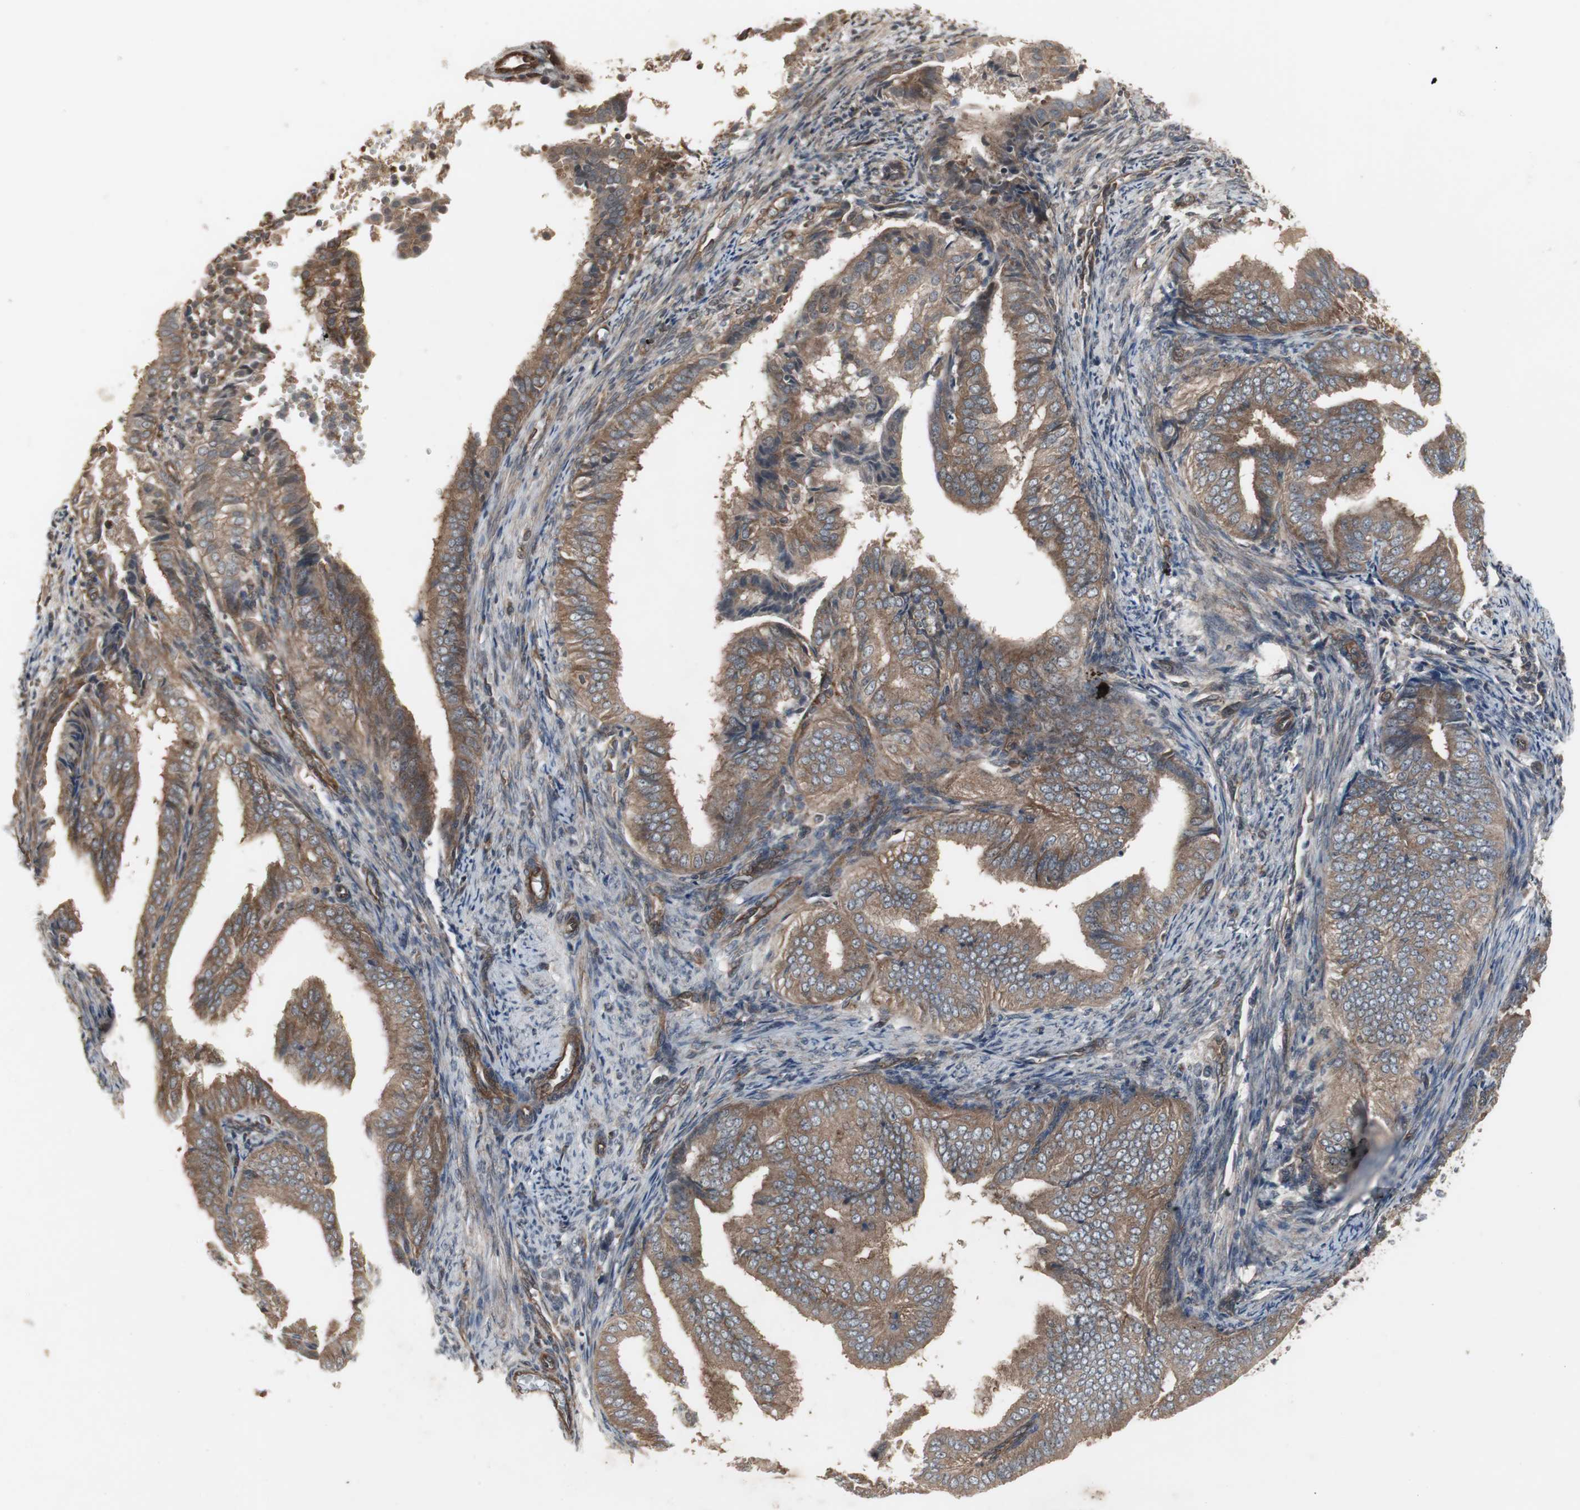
{"staining": {"intensity": "moderate", "quantity": ">75%", "location": "cytoplasmic/membranous"}, "tissue": "endometrial cancer", "cell_type": "Tumor cells", "image_type": "cancer", "snomed": [{"axis": "morphology", "description": "Adenocarcinoma, NOS"}, {"axis": "topography", "description": "Endometrium"}], "caption": "The image shows immunohistochemical staining of endometrial cancer (adenocarcinoma). There is moderate cytoplasmic/membranous expression is identified in about >75% of tumor cells. (brown staining indicates protein expression, while blue staining denotes nuclei).", "gene": "ATP2B2", "patient": {"sex": "female", "age": 58}}